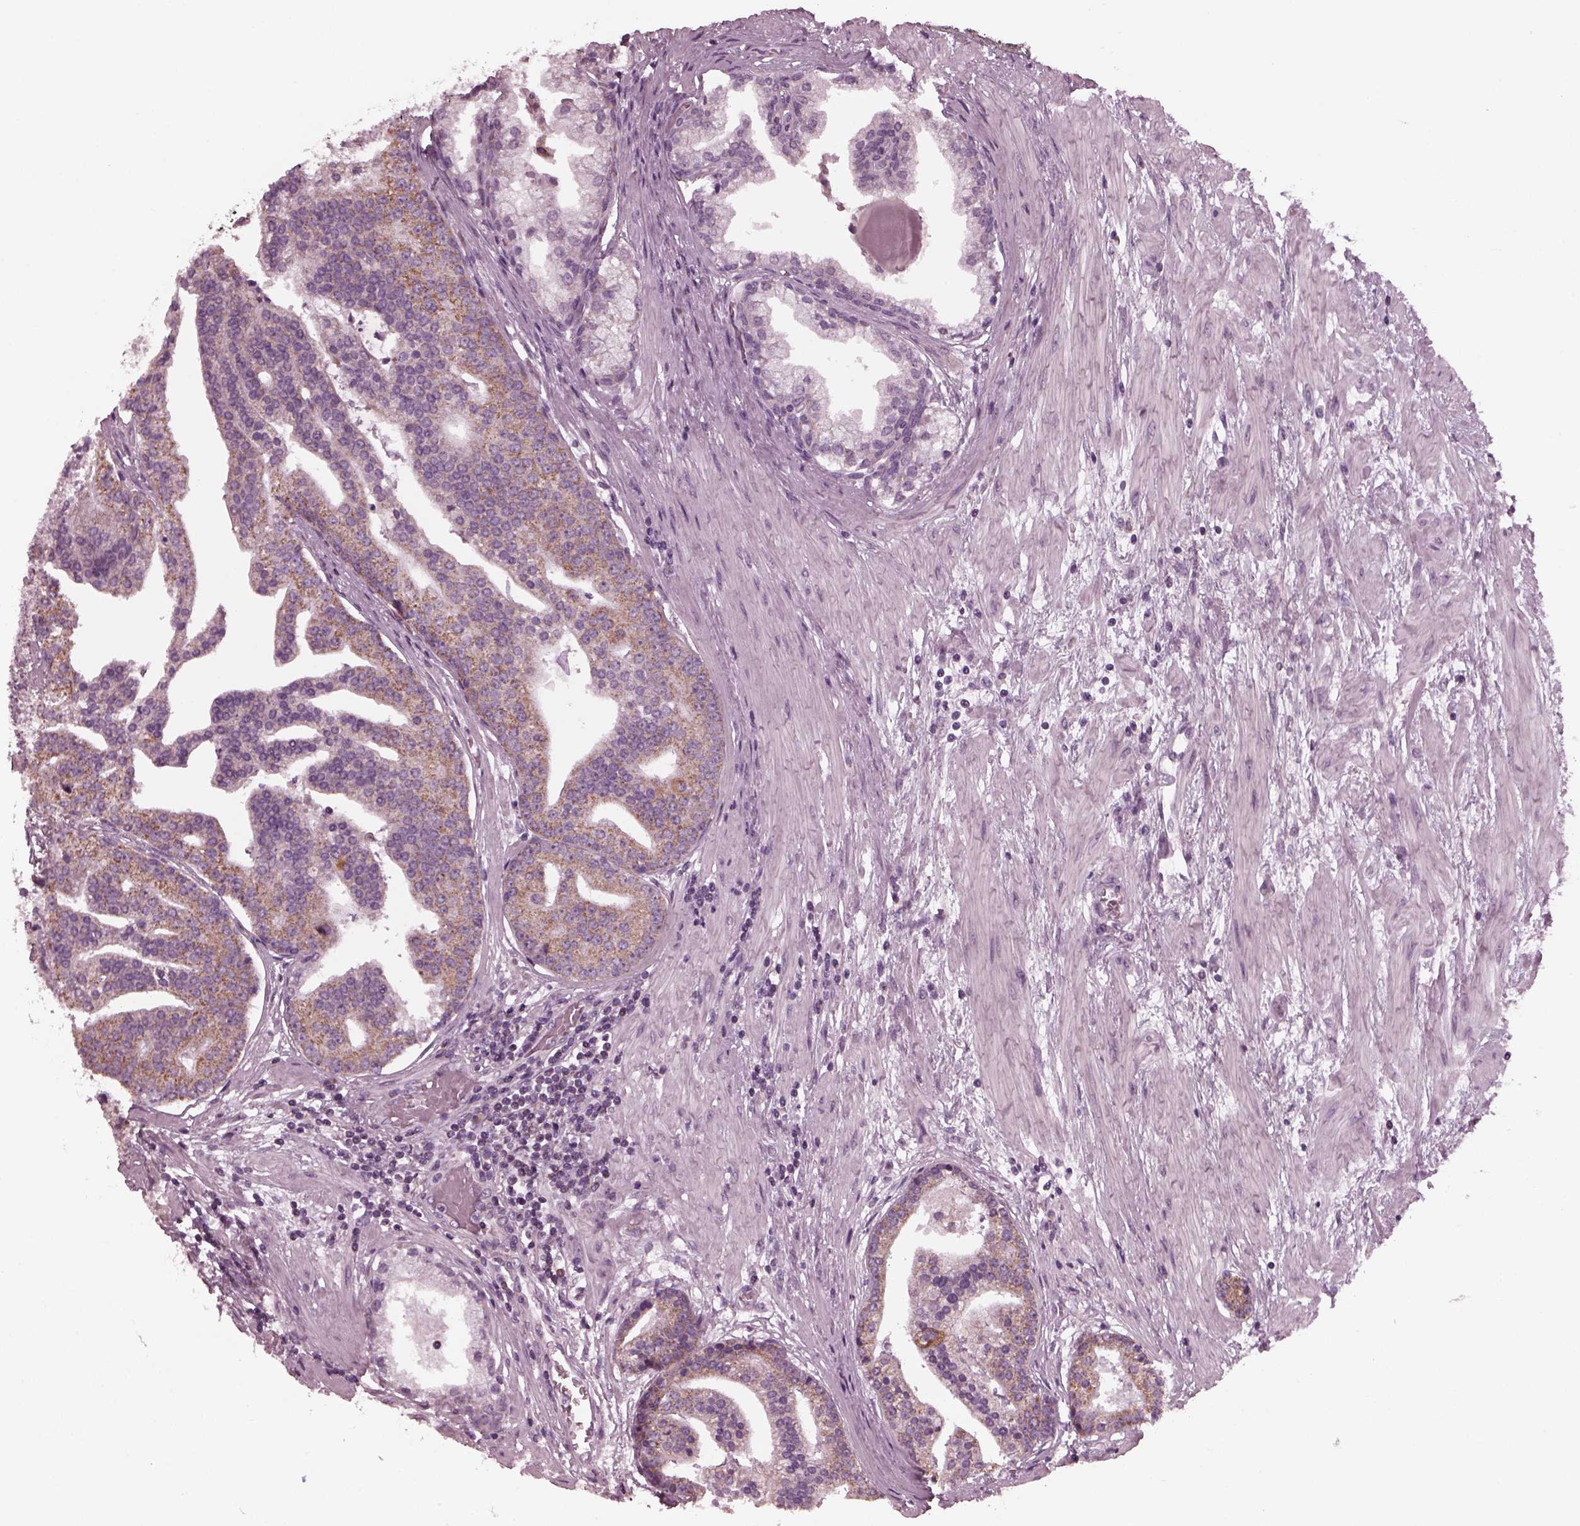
{"staining": {"intensity": "moderate", "quantity": "25%-75%", "location": "cytoplasmic/membranous"}, "tissue": "prostate cancer", "cell_type": "Tumor cells", "image_type": "cancer", "snomed": [{"axis": "morphology", "description": "Adenocarcinoma, NOS"}, {"axis": "topography", "description": "Prostate and seminal vesicle, NOS"}, {"axis": "topography", "description": "Prostate"}], "caption": "Moderate cytoplasmic/membranous protein positivity is identified in about 25%-75% of tumor cells in adenocarcinoma (prostate).", "gene": "CELSR3", "patient": {"sex": "male", "age": 44}}